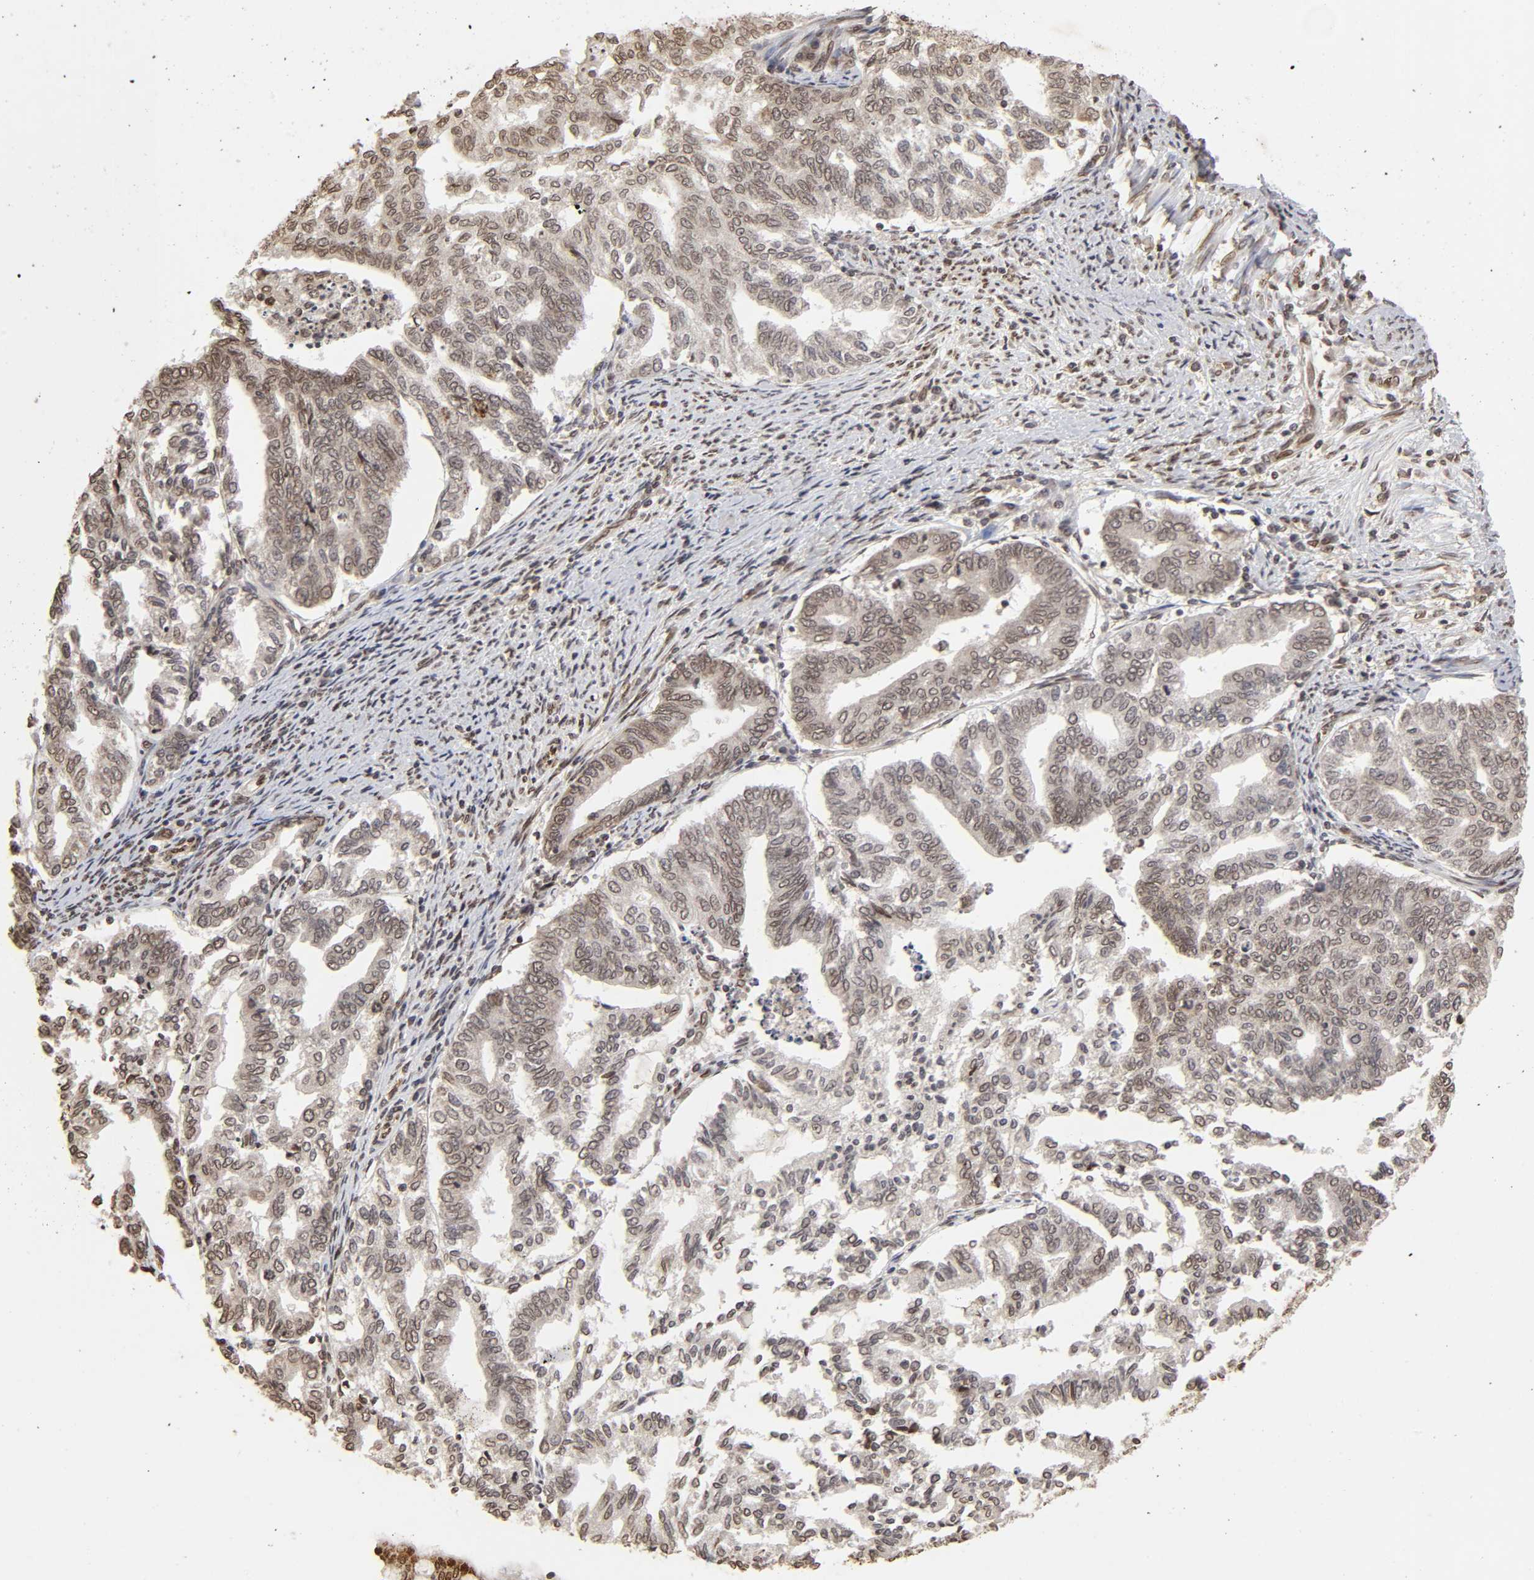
{"staining": {"intensity": "weak", "quantity": "25%-75%", "location": "cytoplasmic/membranous,nuclear"}, "tissue": "endometrial cancer", "cell_type": "Tumor cells", "image_type": "cancer", "snomed": [{"axis": "morphology", "description": "Adenocarcinoma, NOS"}, {"axis": "topography", "description": "Endometrium"}], "caption": "Tumor cells demonstrate low levels of weak cytoplasmic/membranous and nuclear positivity in approximately 25%-75% of cells in endometrial cancer (adenocarcinoma).", "gene": "MLLT6", "patient": {"sex": "female", "age": 79}}